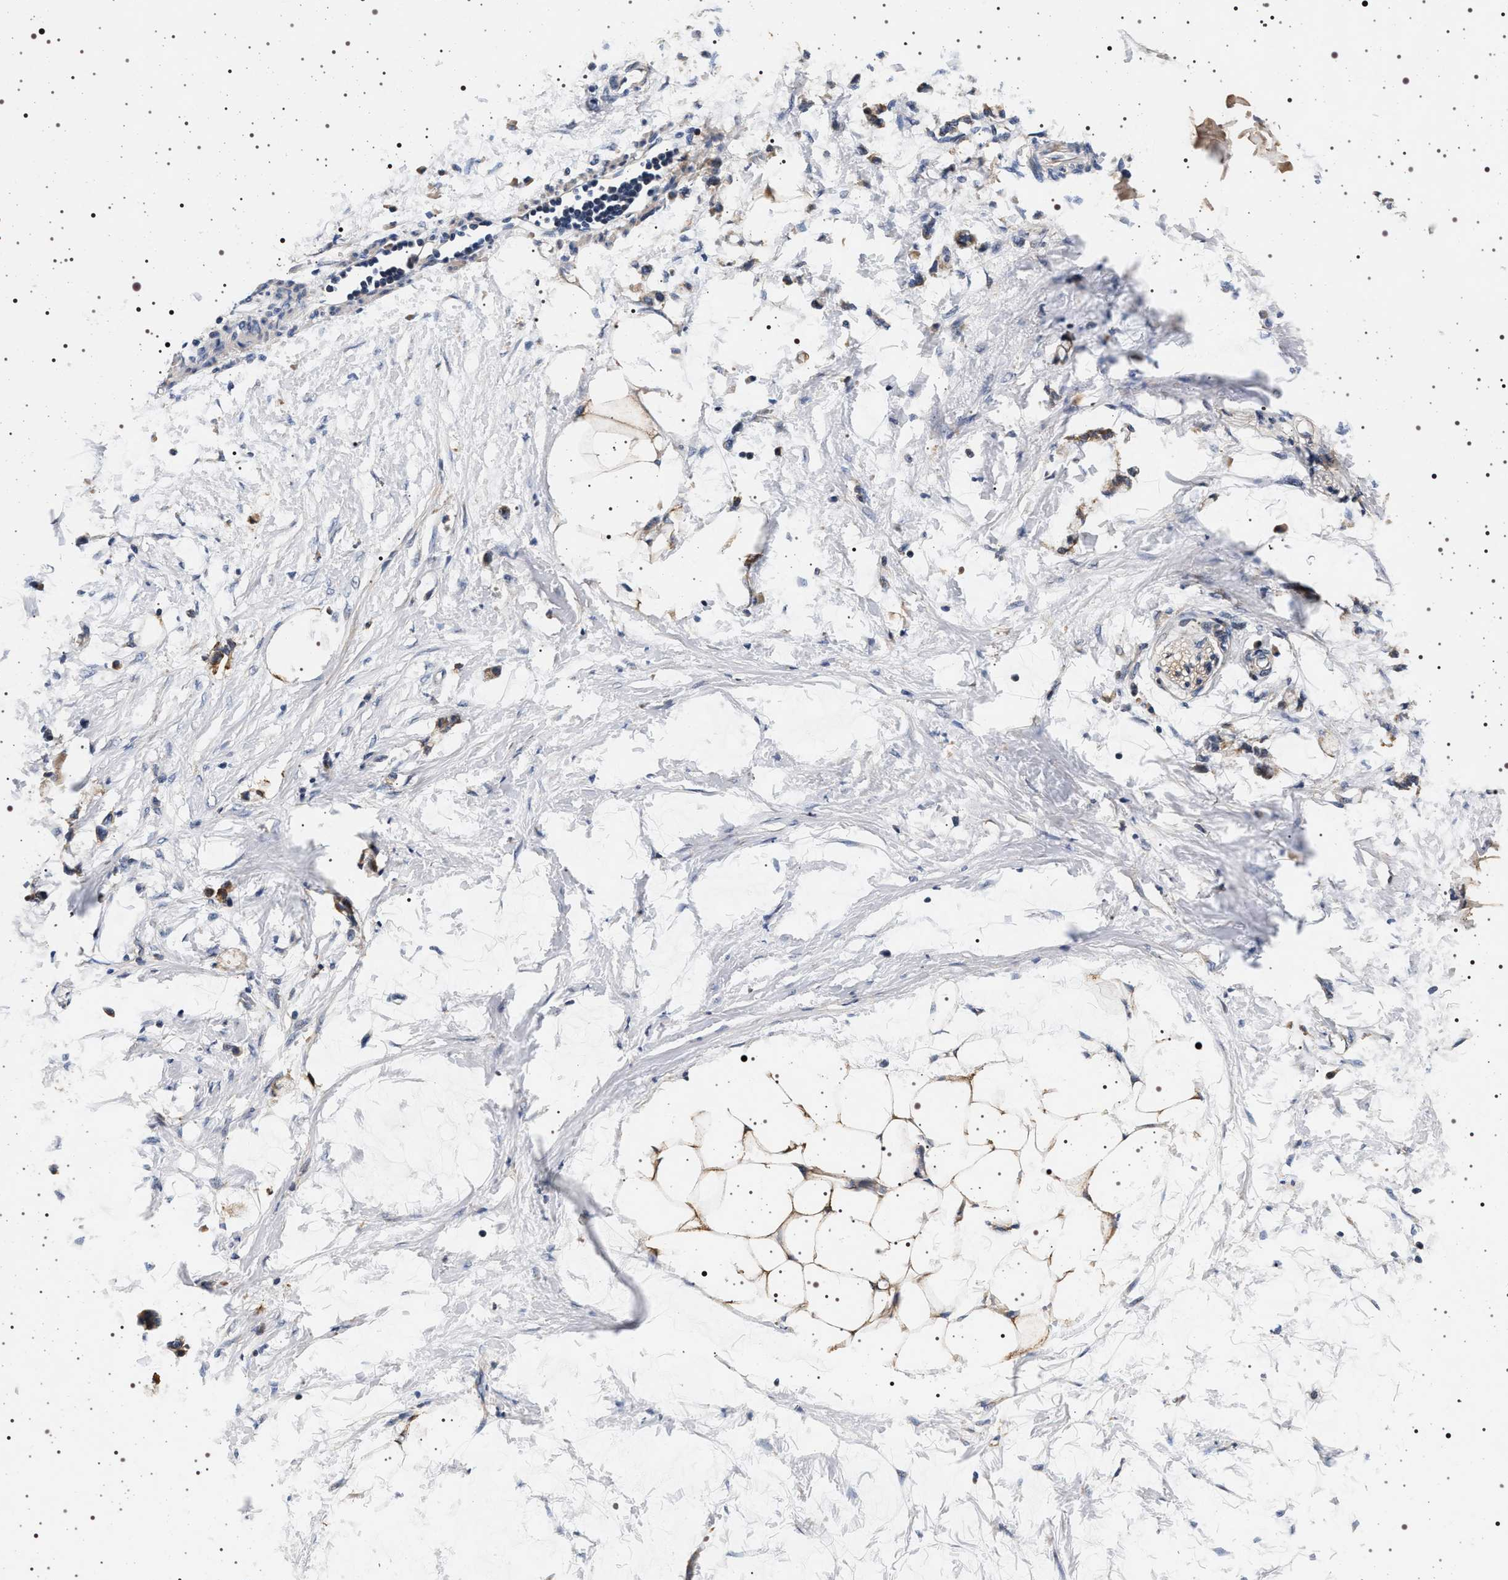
{"staining": {"intensity": "negative", "quantity": "none", "location": "none"}, "tissue": "smooth muscle", "cell_type": "Smooth muscle cells", "image_type": "normal", "snomed": [{"axis": "morphology", "description": "Normal tissue, NOS"}, {"axis": "morphology", "description": "Adenocarcinoma, NOS"}, {"axis": "topography", "description": "Smooth muscle"}, {"axis": "topography", "description": "Colon"}], "caption": "Micrograph shows no protein expression in smooth muscle cells of normal smooth muscle.", "gene": "DCBLD2", "patient": {"sex": "male", "age": 14}}